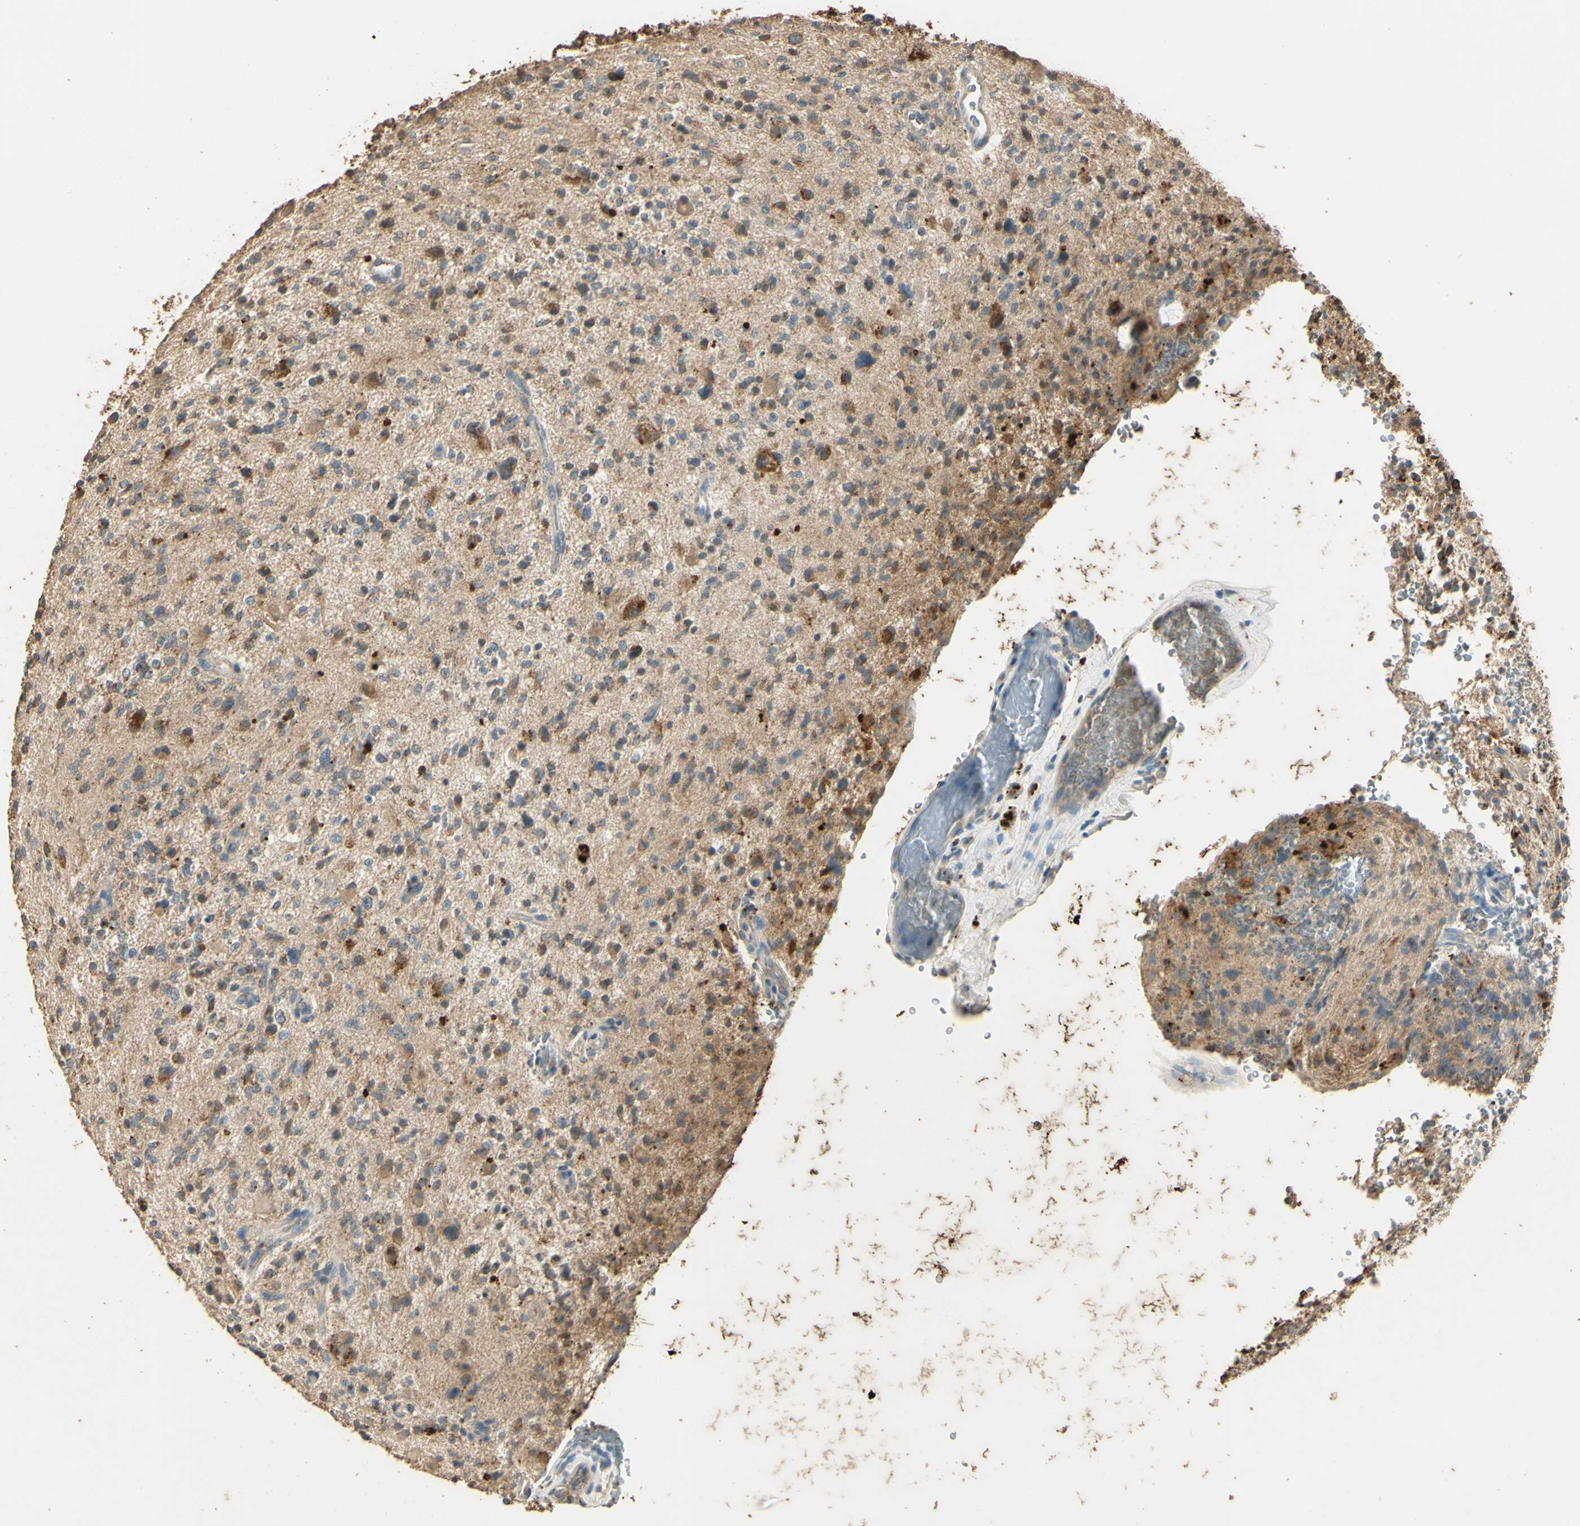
{"staining": {"intensity": "strong", "quantity": "<25%", "location": "cytoplasmic/membranous"}, "tissue": "glioma", "cell_type": "Tumor cells", "image_type": "cancer", "snomed": [{"axis": "morphology", "description": "Glioma, malignant, High grade"}, {"axis": "topography", "description": "Brain"}], "caption": "High-grade glioma (malignant) was stained to show a protein in brown. There is medium levels of strong cytoplasmic/membranous positivity in about <25% of tumor cells. (brown staining indicates protein expression, while blue staining denotes nuclei).", "gene": "ARHGEF17", "patient": {"sex": "male", "age": 48}}